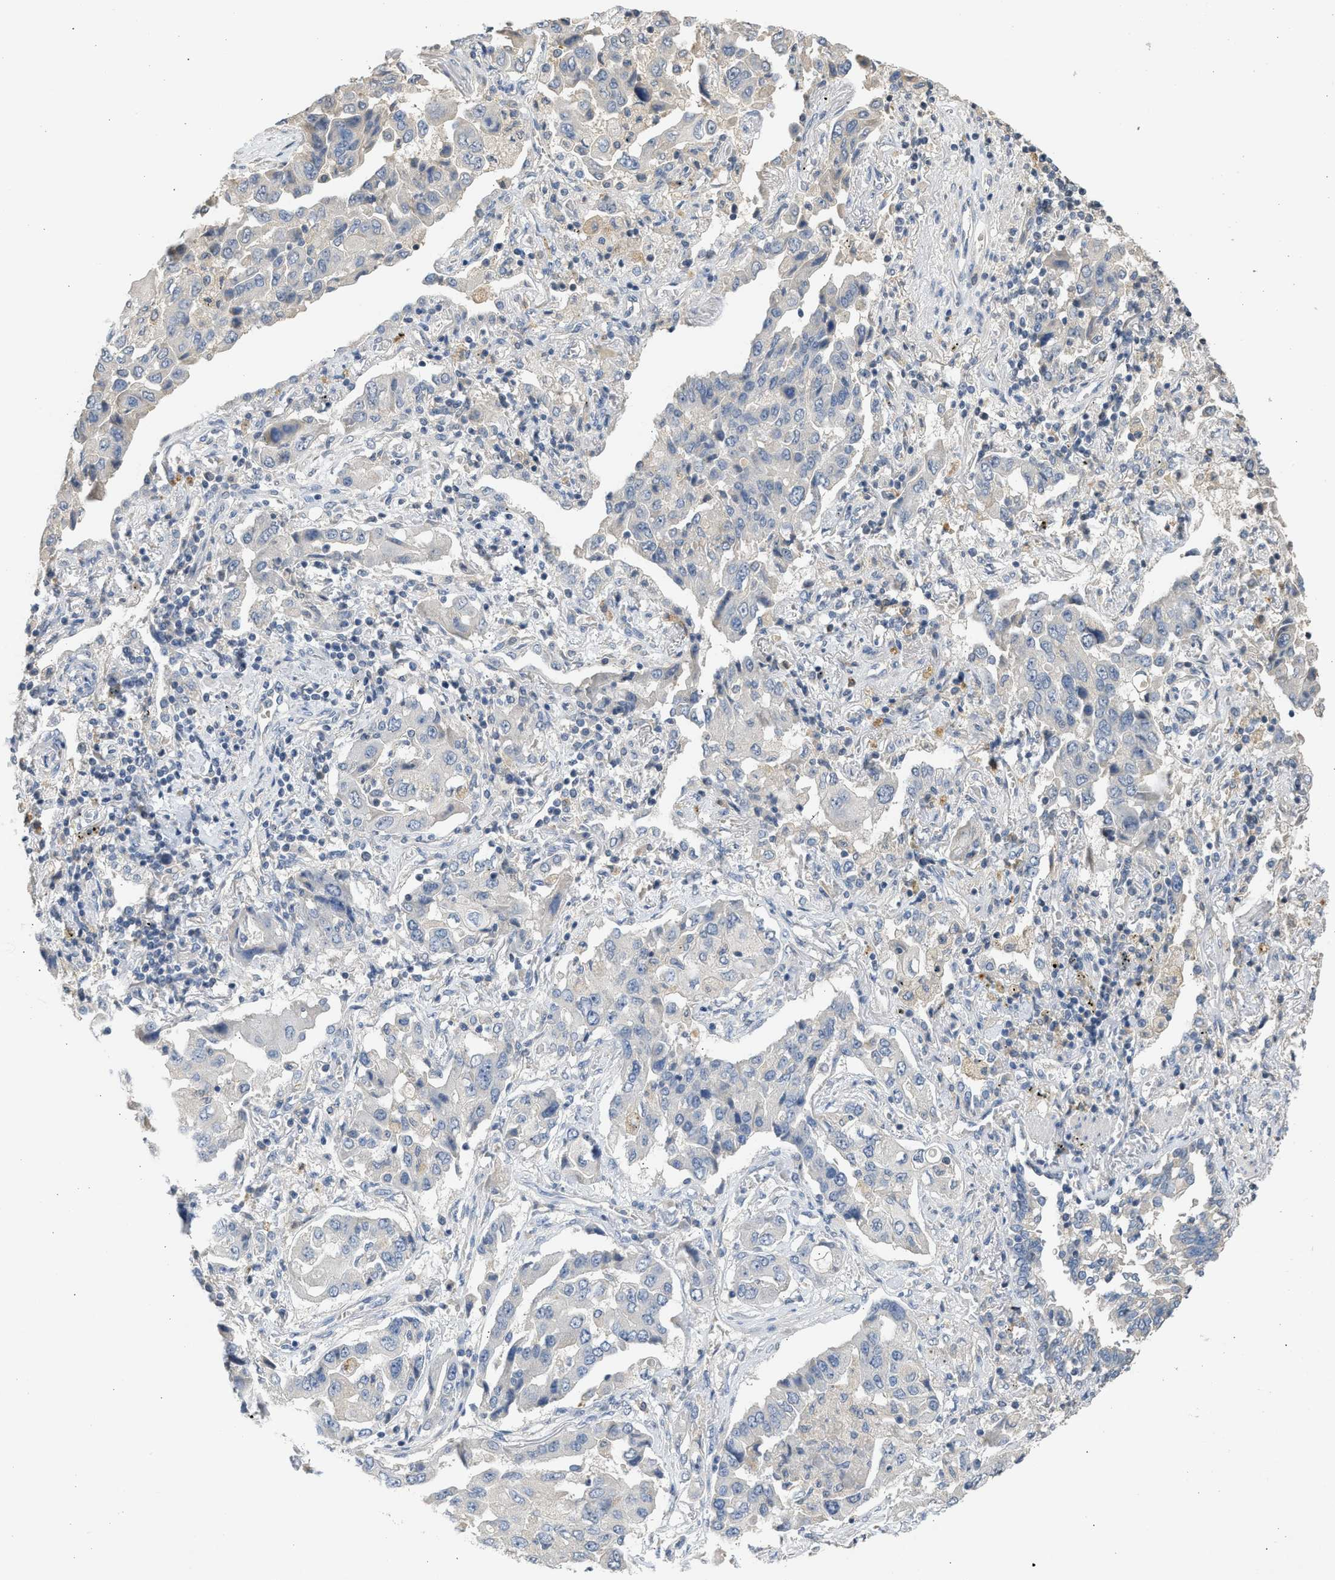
{"staining": {"intensity": "negative", "quantity": "none", "location": "none"}, "tissue": "lung cancer", "cell_type": "Tumor cells", "image_type": "cancer", "snomed": [{"axis": "morphology", "description": "Adenocarcinoma, NOS"}, {"axis": "topography", "description": "Lung"}], "caption": "Lung adenocarcinoma was stained to show a protein in brown. There is no significant expression in tumor cells.", "gene": "SULT2A1", "patient": {"sex": "female", "age": 65}}